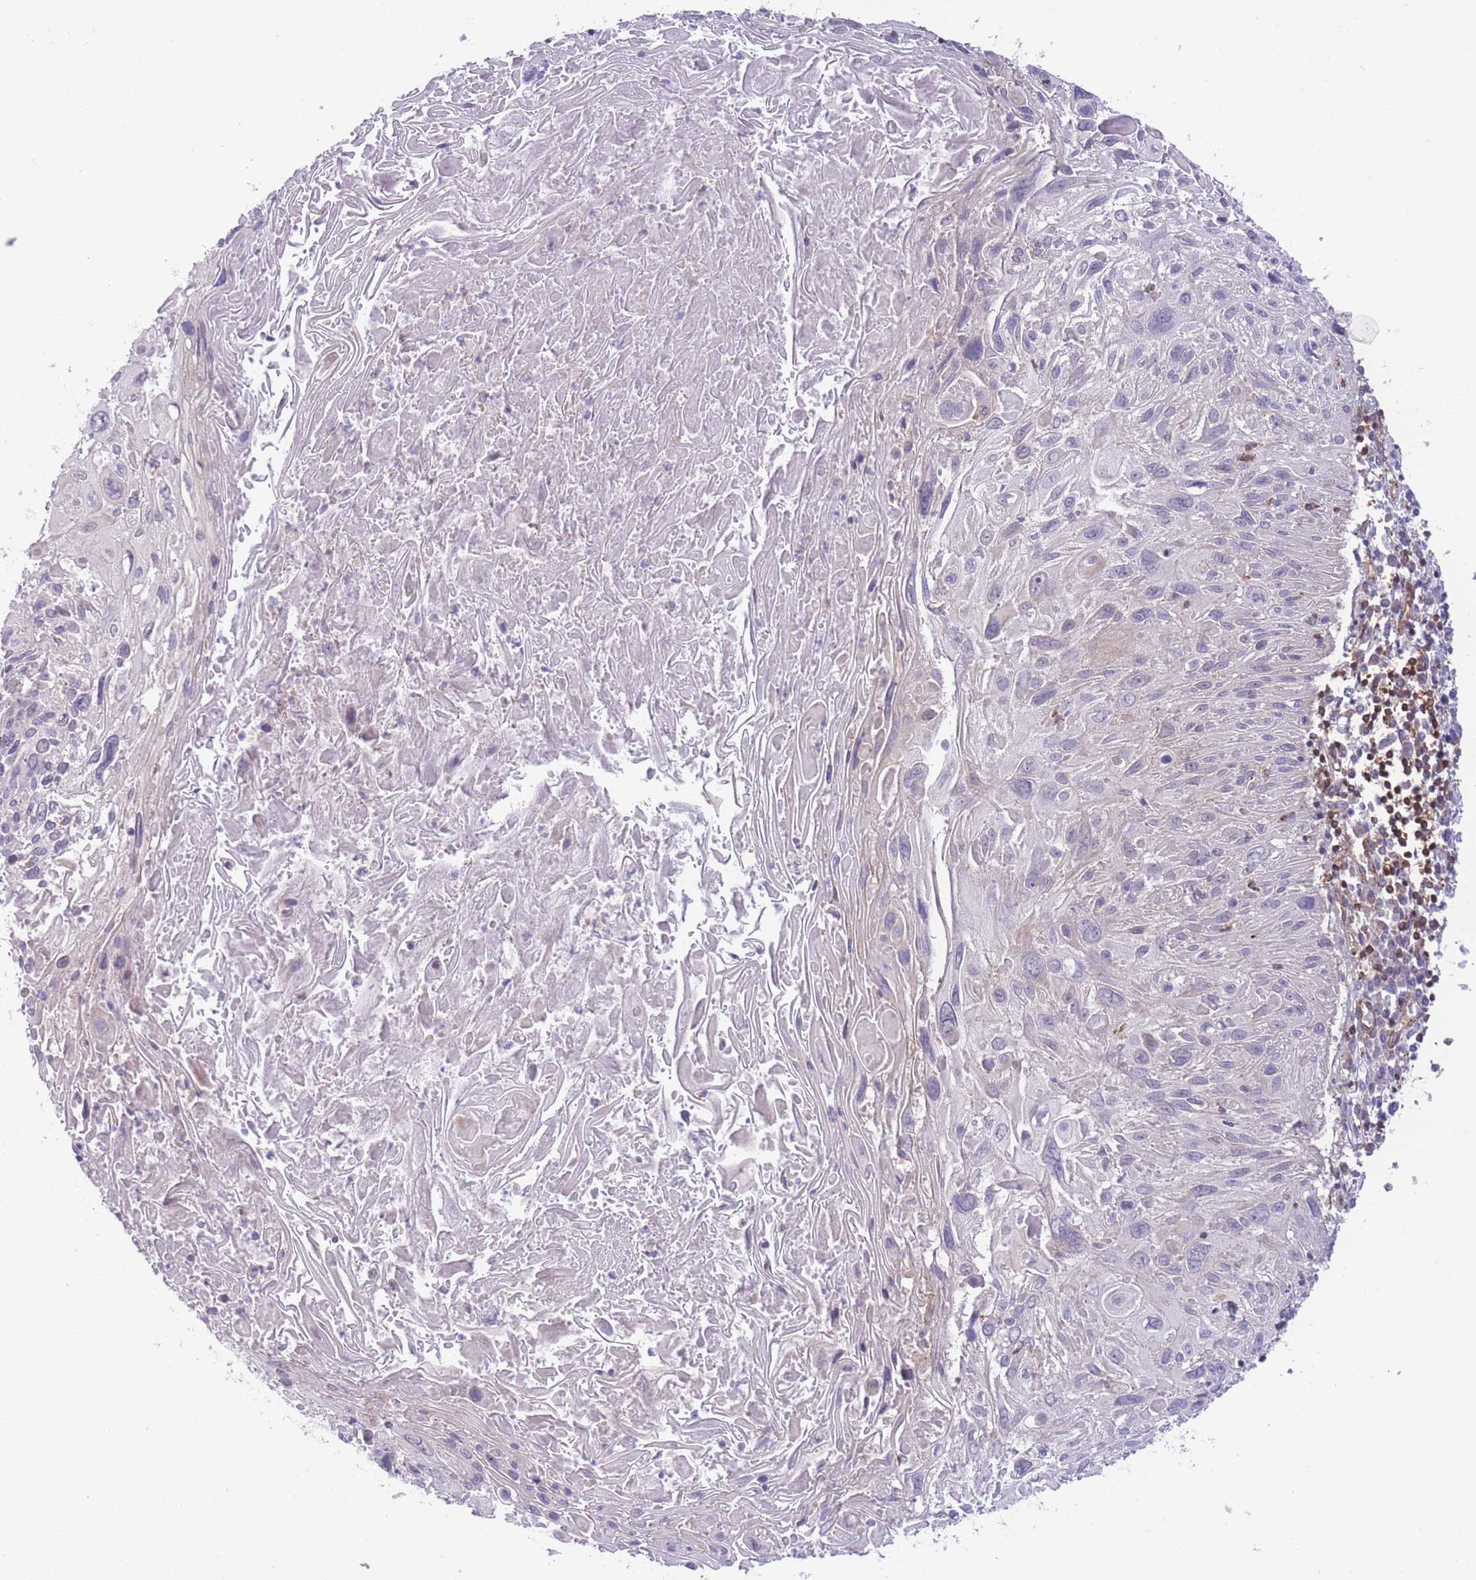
{"staining": {"intensity": "negative", "quantity": "none", "location": "none"}, "tissue": "cervical cancer", "cell_type": "Tumor cells", "image_type": "cancer", "snomed": [{"axis": "morphology", "description": "Squamous cell carcinoma, NOS"}, {"axis": "topography", "description": "Cervix"}], "caption": "Micrograph shows no significant protein staining in tumor cells of squamous cell carcinoma (cervical). (DAB IHC with hematoxylin counter stain).", "gene": "CDC25B", "patient": {"sex": "female", "age": 51}}